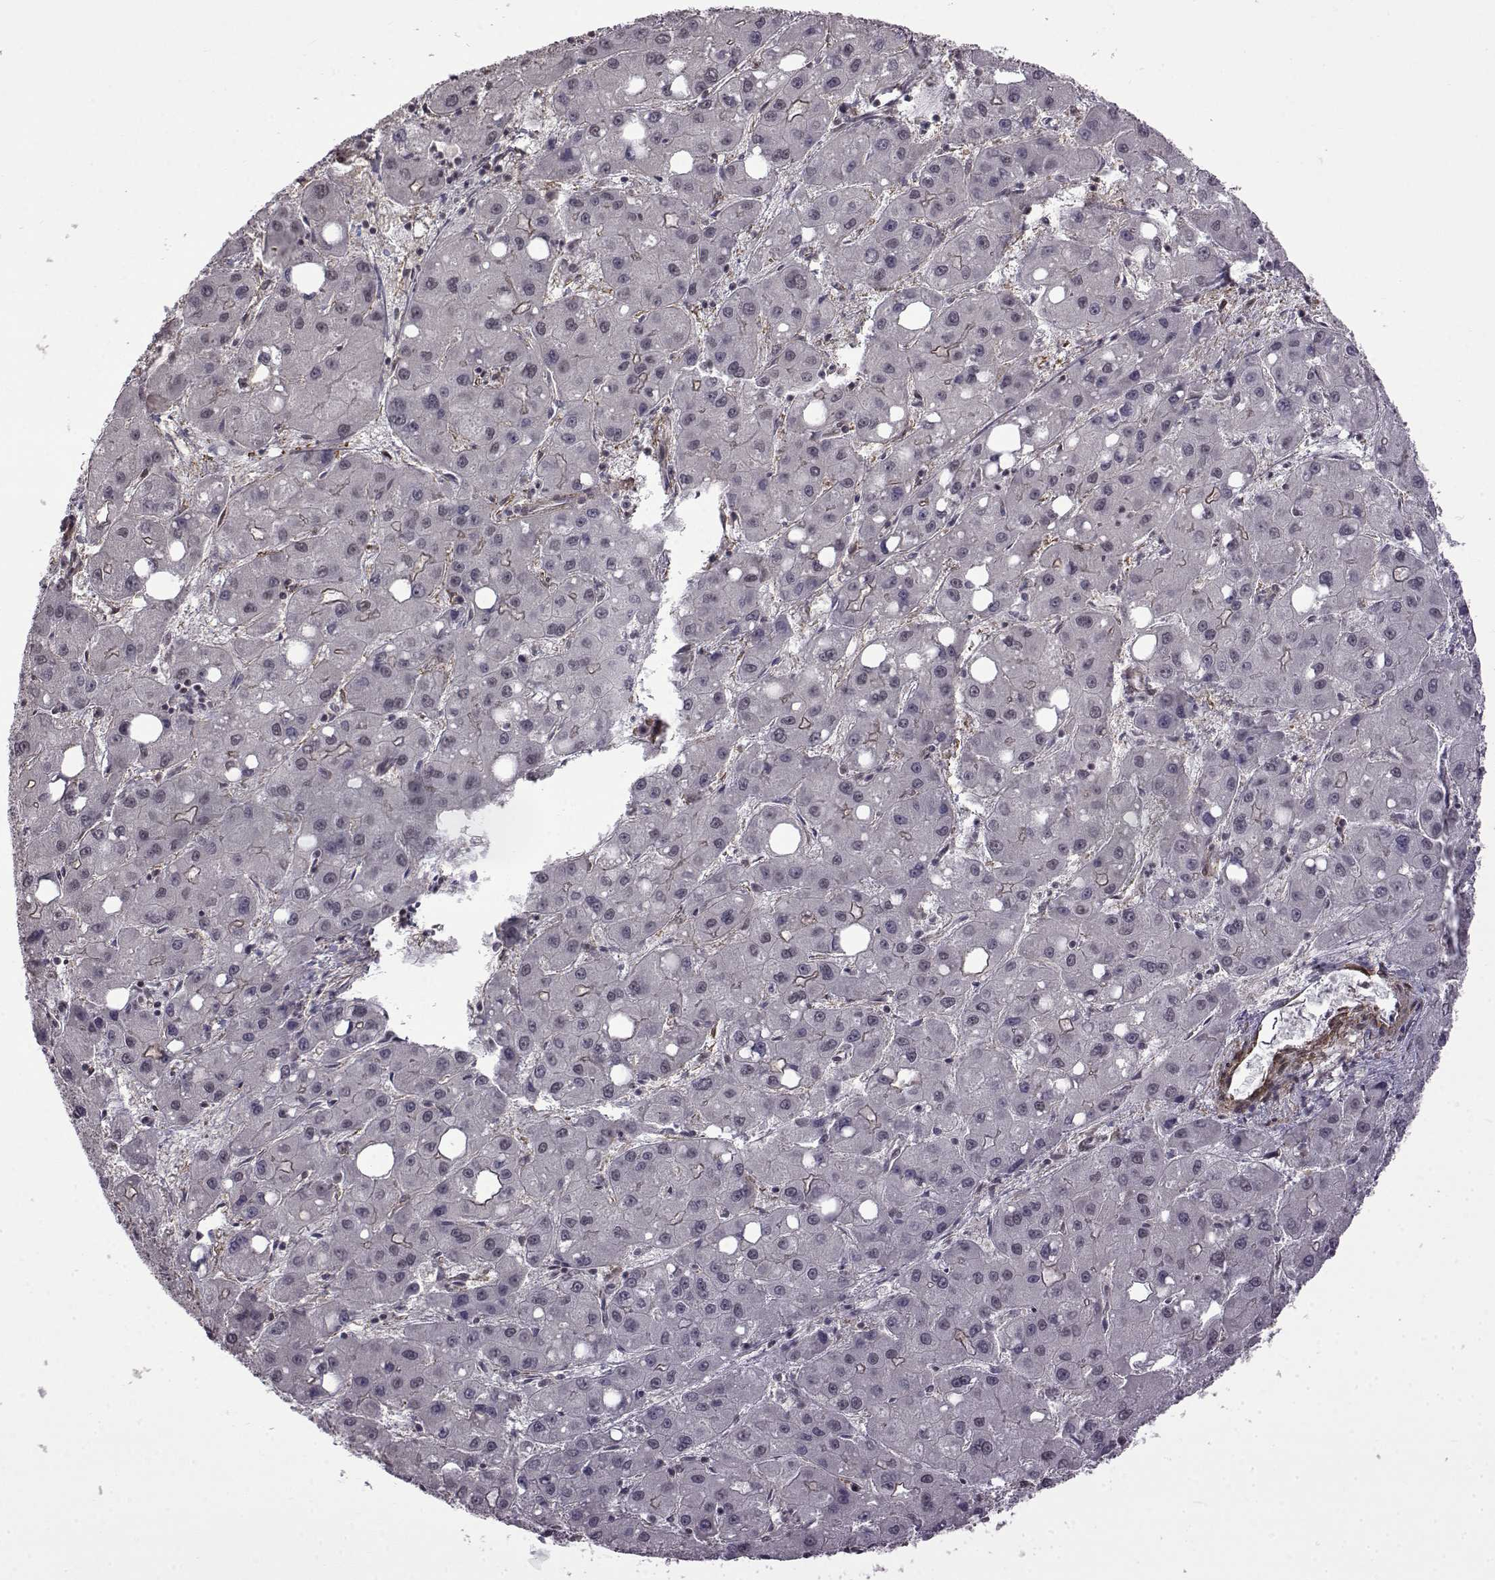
{"staining": {"intensity": "negative", "quantity": "none", "location": "none"}, "tissue": "liver cancer", "cell_type": "Tumor cells", "image_type": "cancer", "snomed": [{"axis": "morphology", "description": "Carcinoma, Hepatocellular, NOS"}, {"axis": "topography", "description": "Liver"}], "caption": "This is an IHC micrograph of liver hepatocellular carcinoma. There is no staining in tumor cells.", "gene": "SYNPO2", "patient": {"sex": "male", "age": 73}}